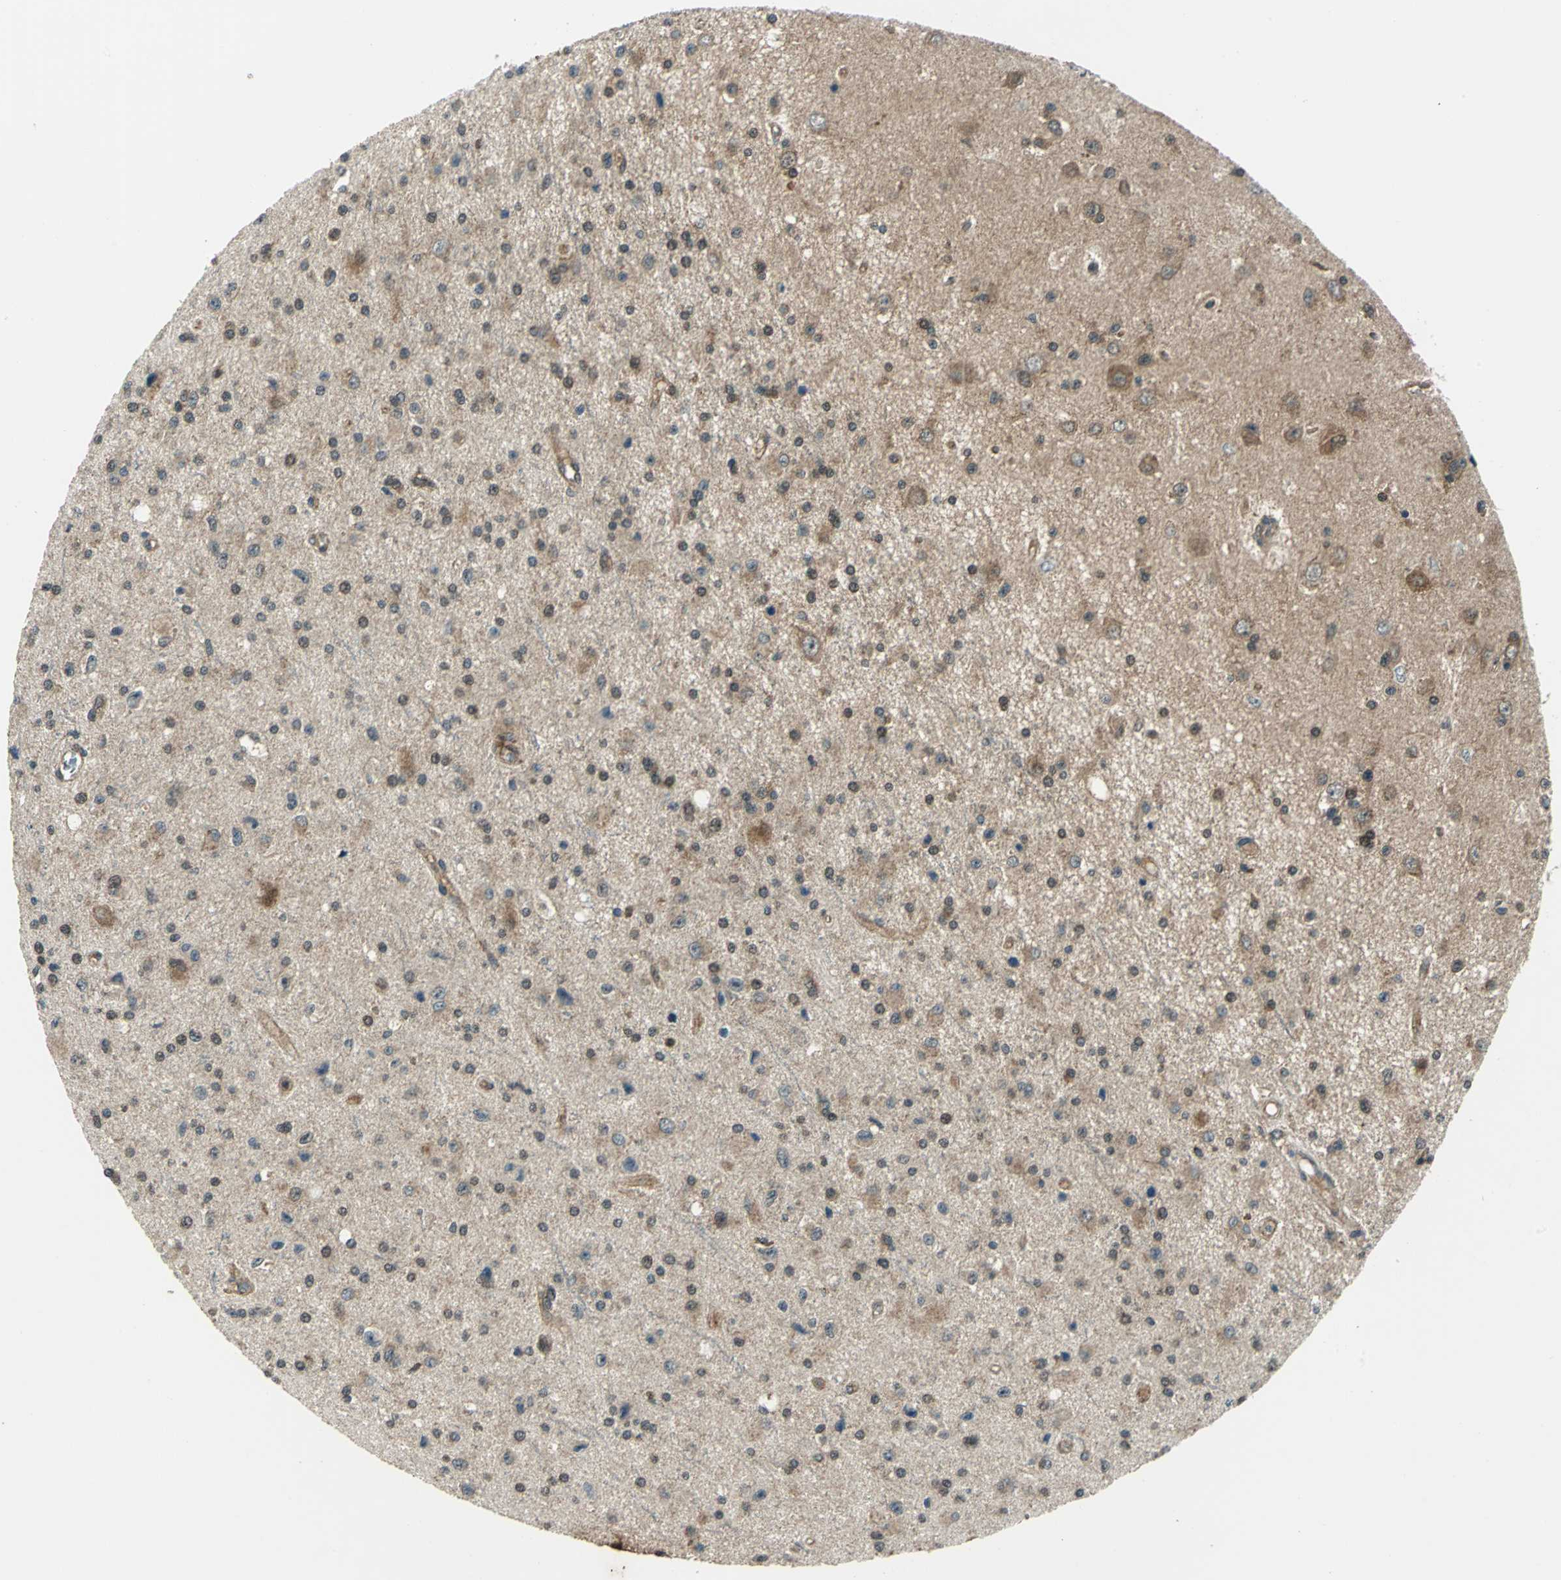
{"staining": {"intensity": "moderate", "quantity": ">75%", "location": "cytoplasmic/membranous,nuclear"}, "tissue": "glioma", "cell_type": "Tumor cells", "image_type": "cancer", "snomed": [{"axis": "morphology", "description": "Glioma, malignant, Low grade"}, {"axis": "topography", "description": "Brain"}], "caption": "IHC photomicrograph of malignant glioma (low-grade) stained for a protein (brown), which demonstrates medium levels of moderate cytoplasmic/membranous and nuclear expression in about >75% of tumor cells.", "gene": "NUDT2", "patient": {"sex": "male", "age": 58}}